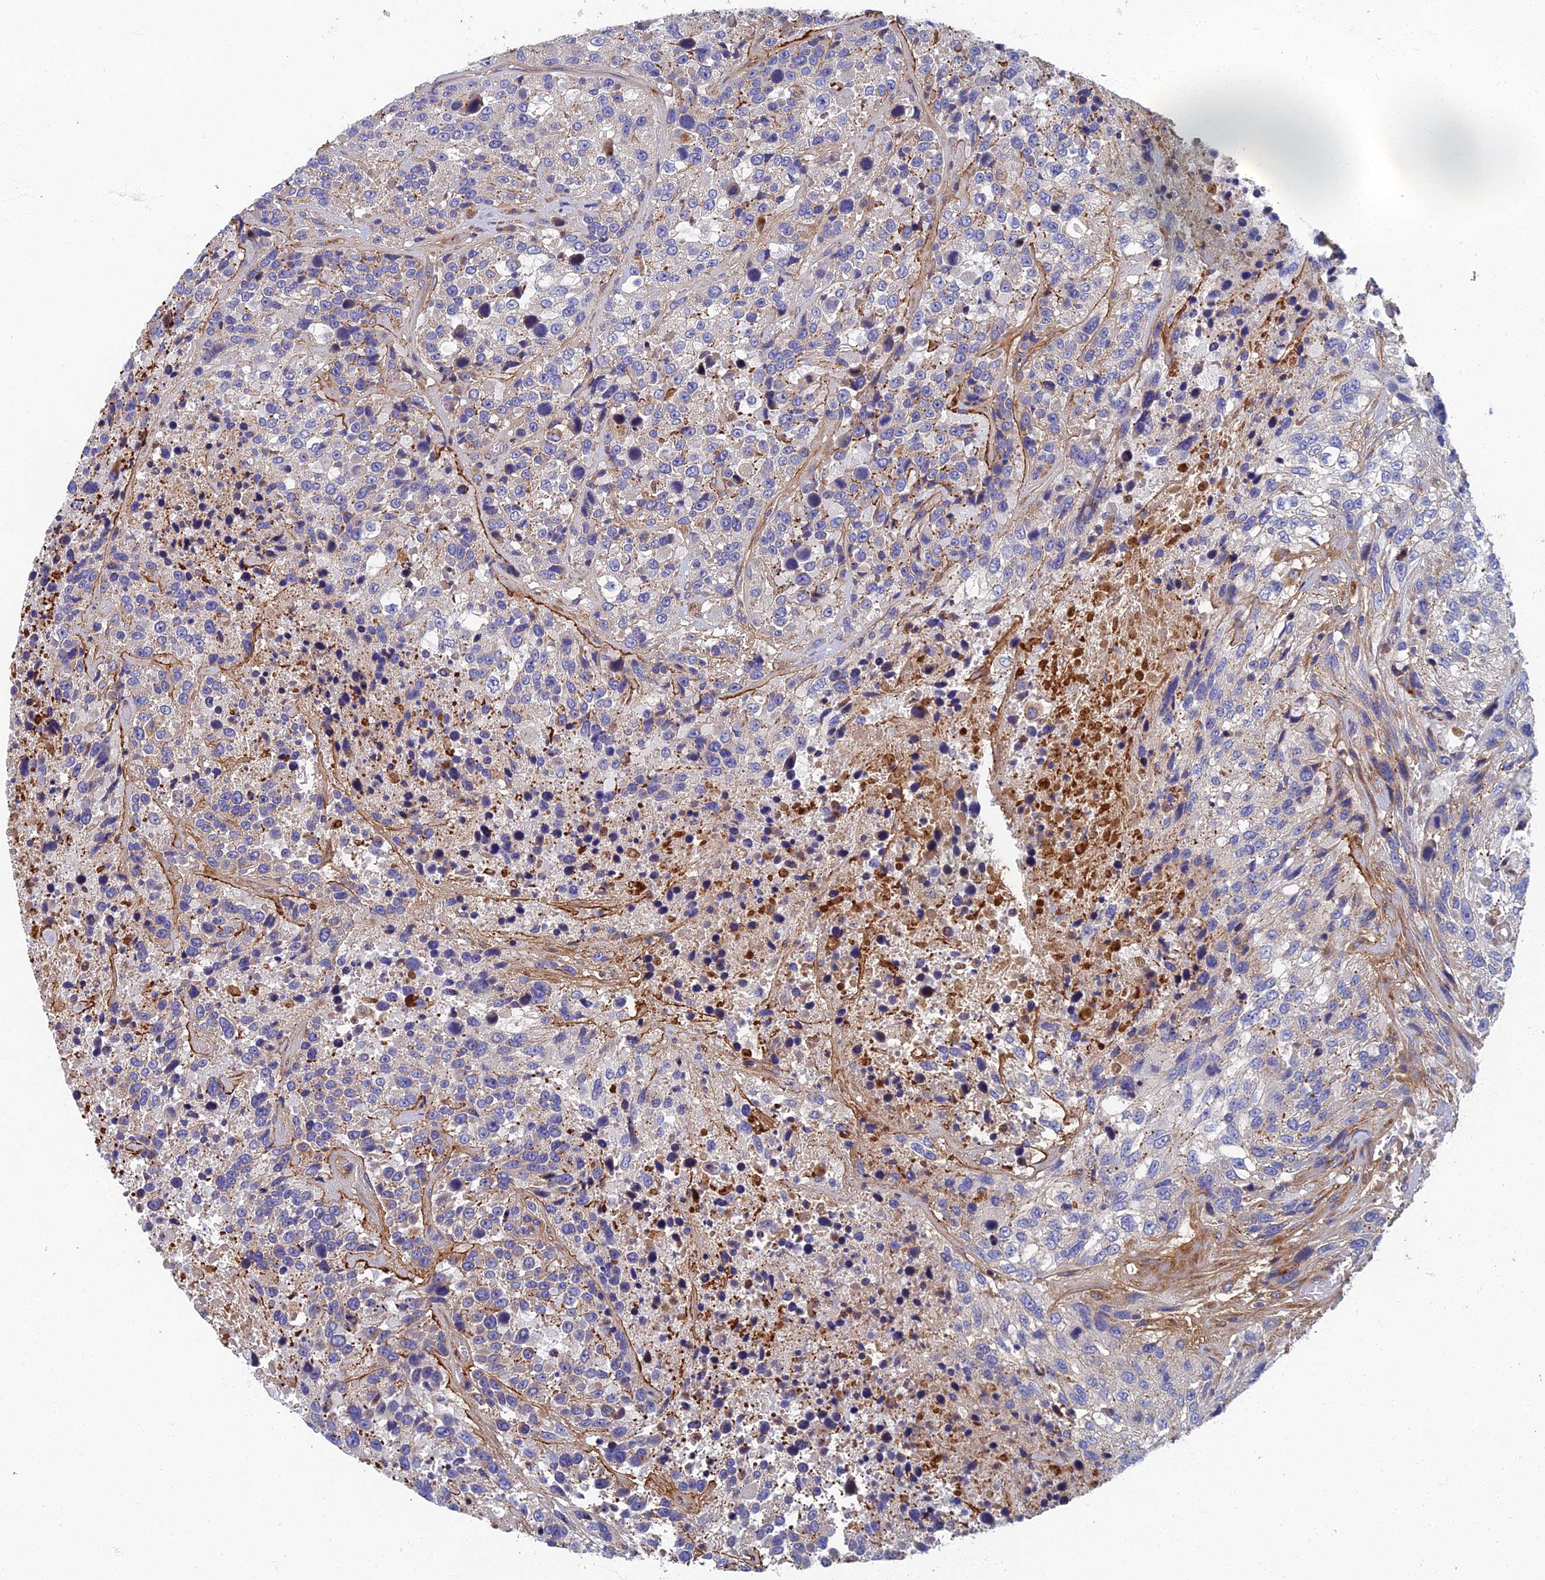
{"staining": {"intensity": "negative", "quantity": "none", "location": "none"}, "tissue": "urothelial cancer", "cell_type": "Tumor cells", "image_type": "cancer", "snomed": [{"axis": "morphology", "description": "Urothelial carcinoma, High grade"}, {"axis": "topography", "description": "Urinary bladder"}], "caption": "Tumor cells show no significant protein expression in urothelial carcinoma (high-grade).", "gene": "RNASEK", "patient": {"sex": "female", "age": 70}}